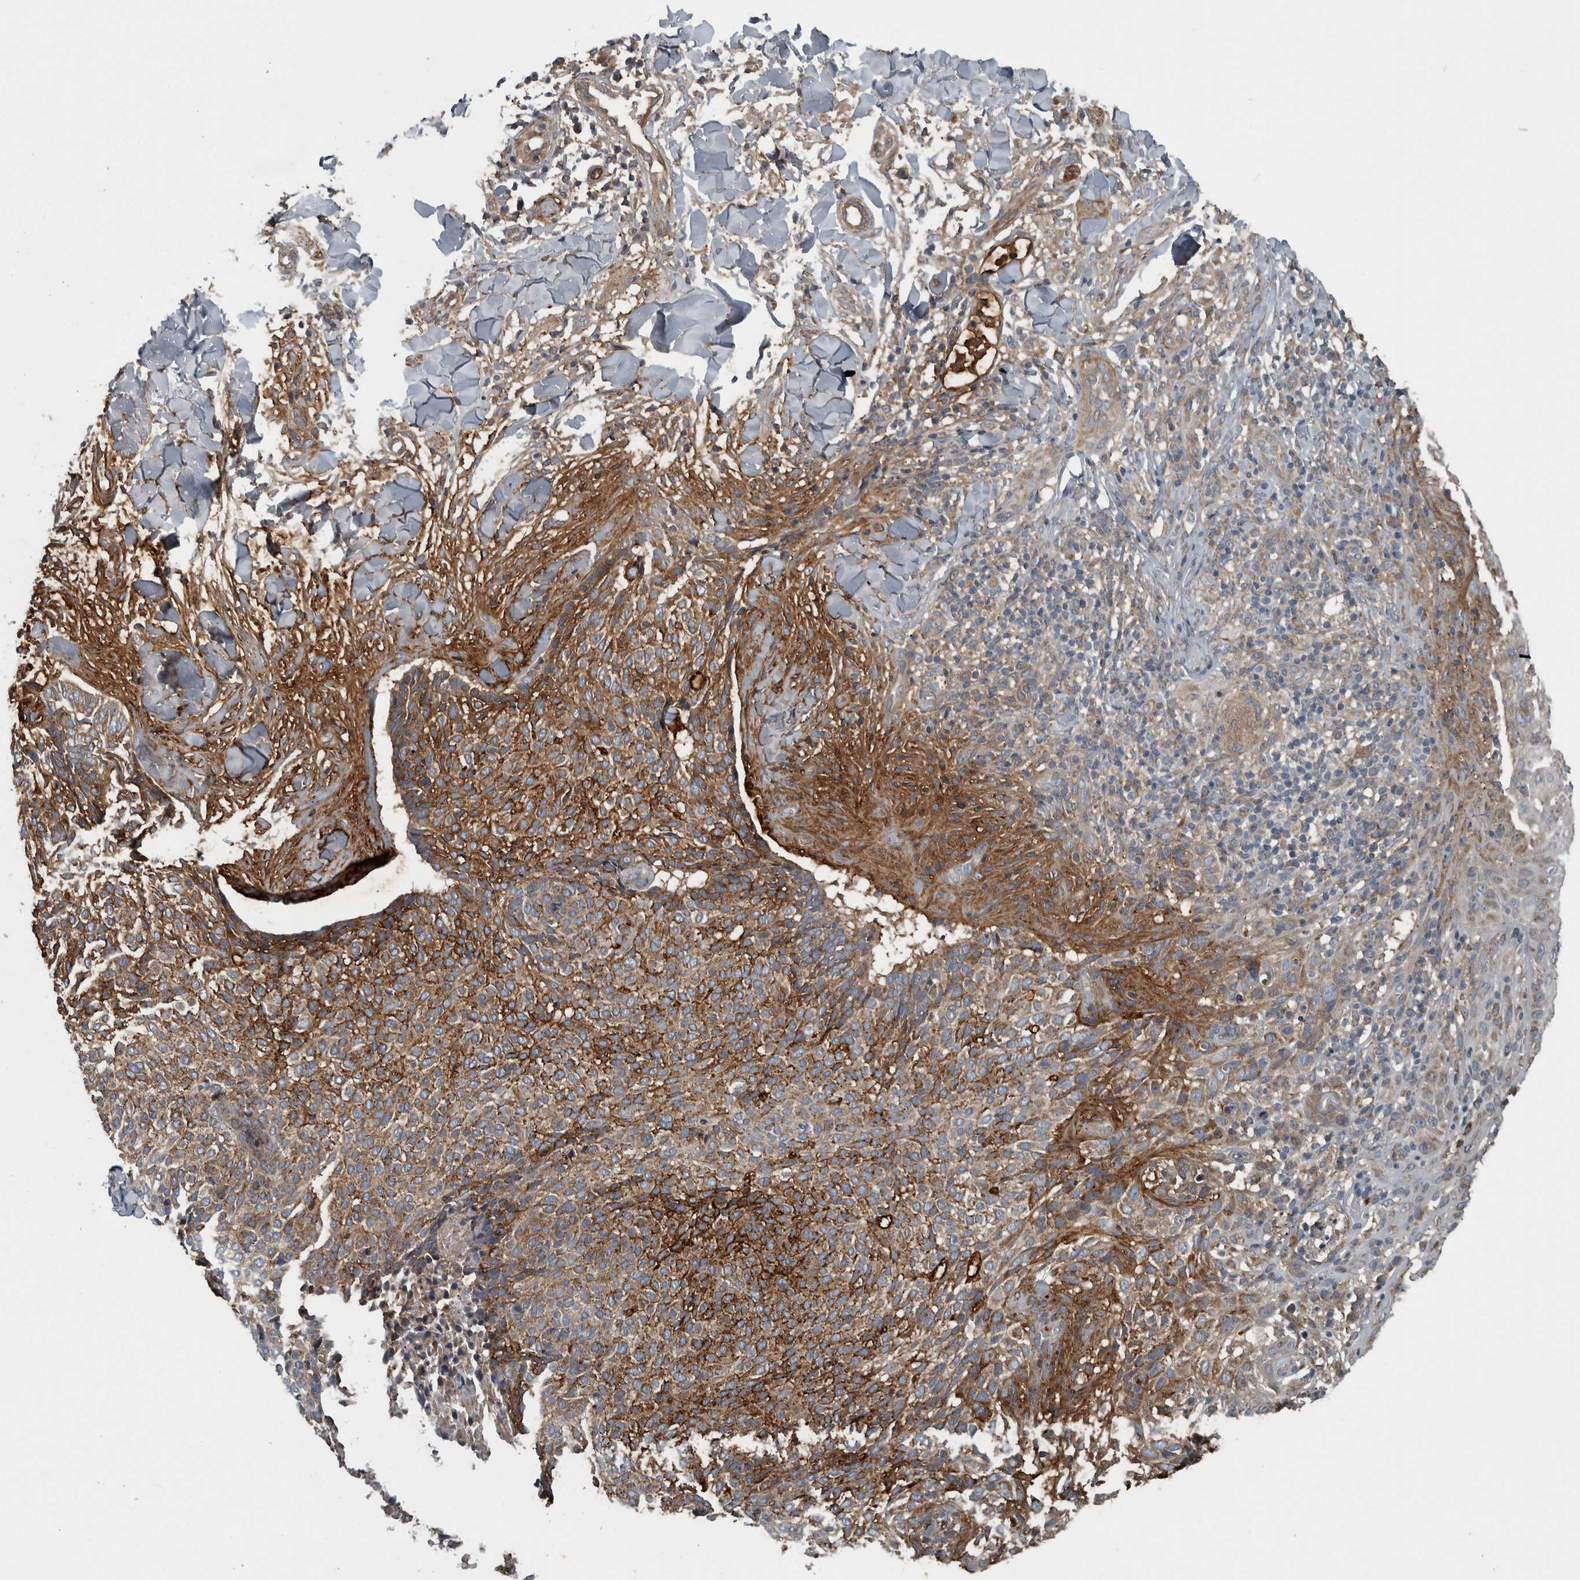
{"staining": {"intensity": "moderate", "quantity": "25%-75%", "location": "cytoplasmic/membranous"}, "tissue": "skin cancer", "cell_type": "Tumor cells", "image_type": "cancer", "snomed": [{"axis": "morphology", "description": "Normal tissue, NOS"}, {"axis": "morphology", "description": "Basal cell carcinoma"}, {"axis": "topography", "description": "Skin"}], "caption": "Skin basal cell carcinoma was stained to show a protein in brown. There is medium levels of moderate cytoplasmic/membranous positivity in about 25%-75% of tumor cells. Using DAB (3,3'-diaminobenzidine) (brown) and hematoxylin (blue) stains, captured at high magnification using brightfield microscopy.", "gene": "EXOC8", "patient": {"sex": "male", "age": 67}}